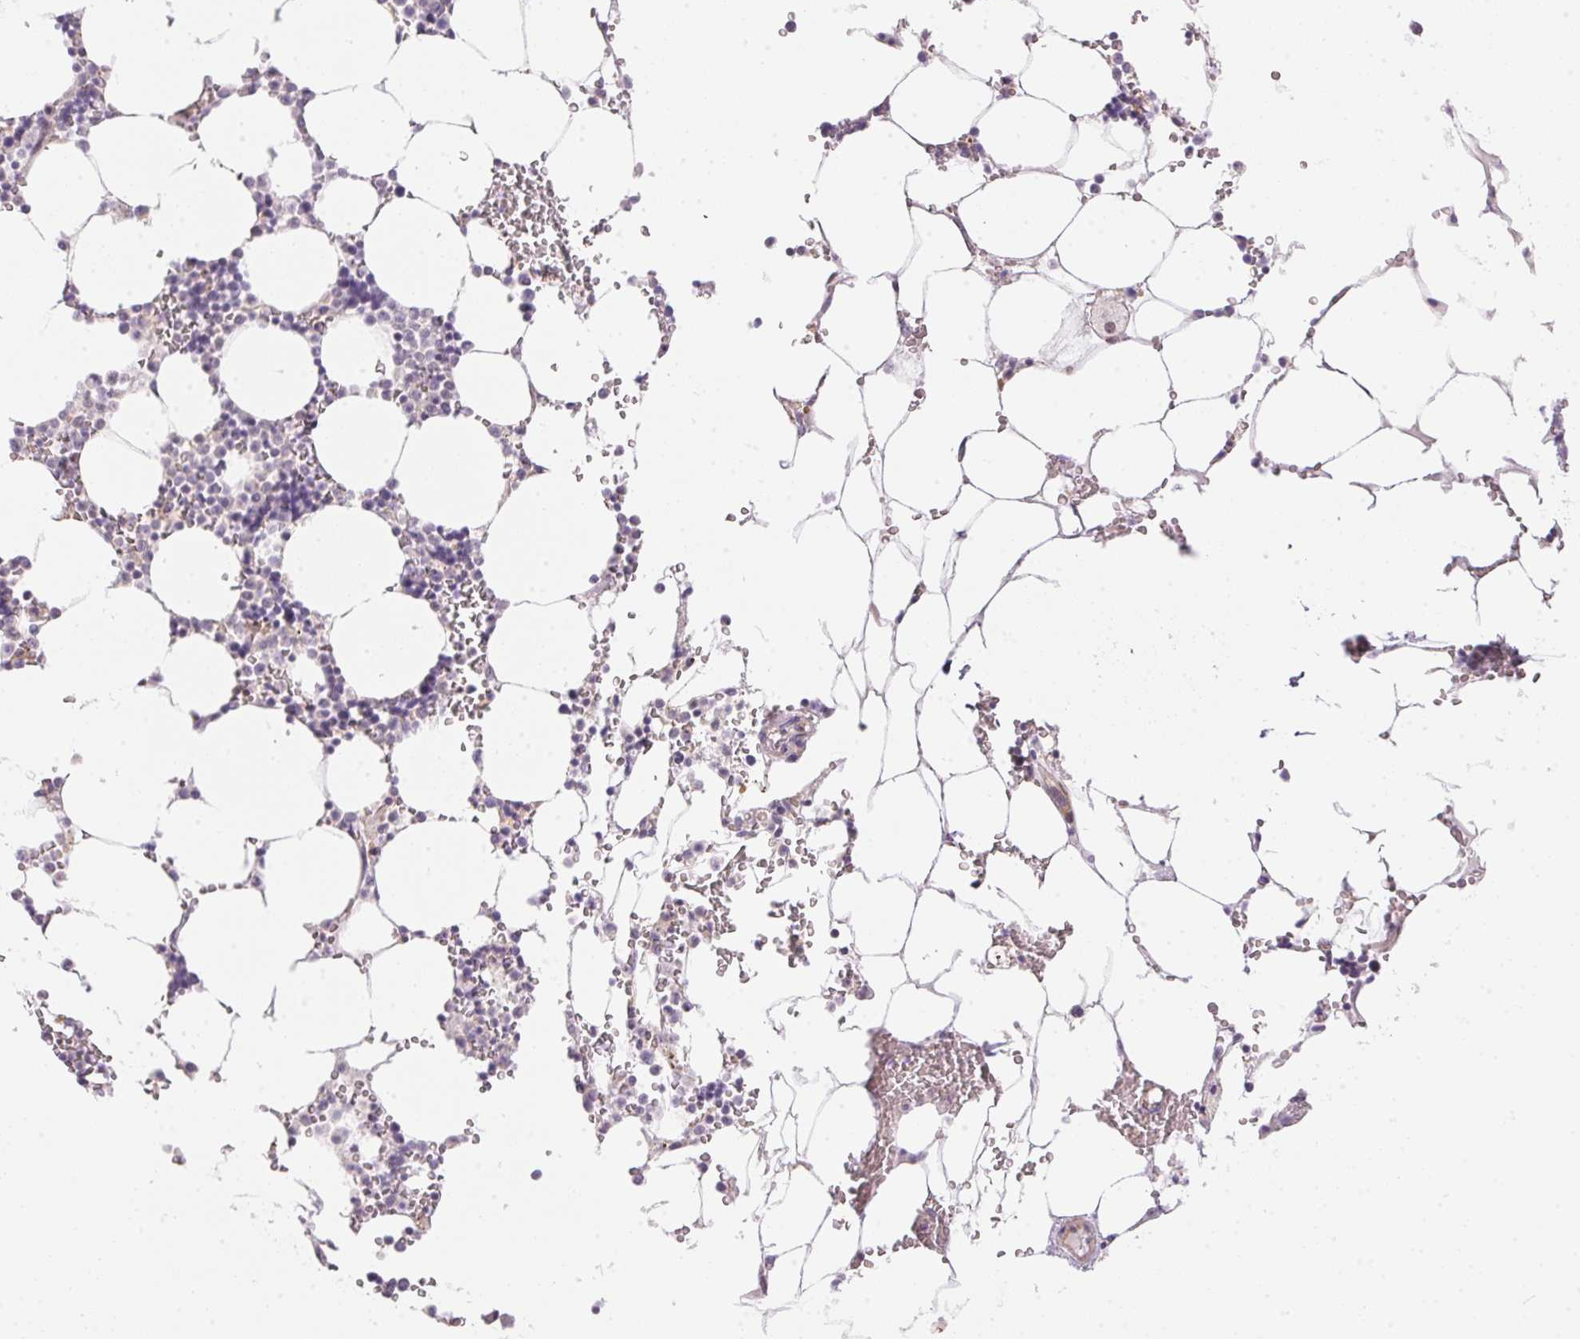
{"staining": {"intensity": "negative", "quantity": "none", "location": "none"}, "tissue": "bone marrow", "cell_type": "Hematopoietic cells", "image_type": "normal", "snomed": [{"axis": "morphology", "description": "Normal tissue, NOS"}, {"axis": "topography", "description": "Bone marrow"}], "caption": "Image shows no significant protein staining in hematopoietic cells of unremarkable bone marrow.", "gene": "GDAP1L1", "patient": {"sex": "male", "age": 64}}